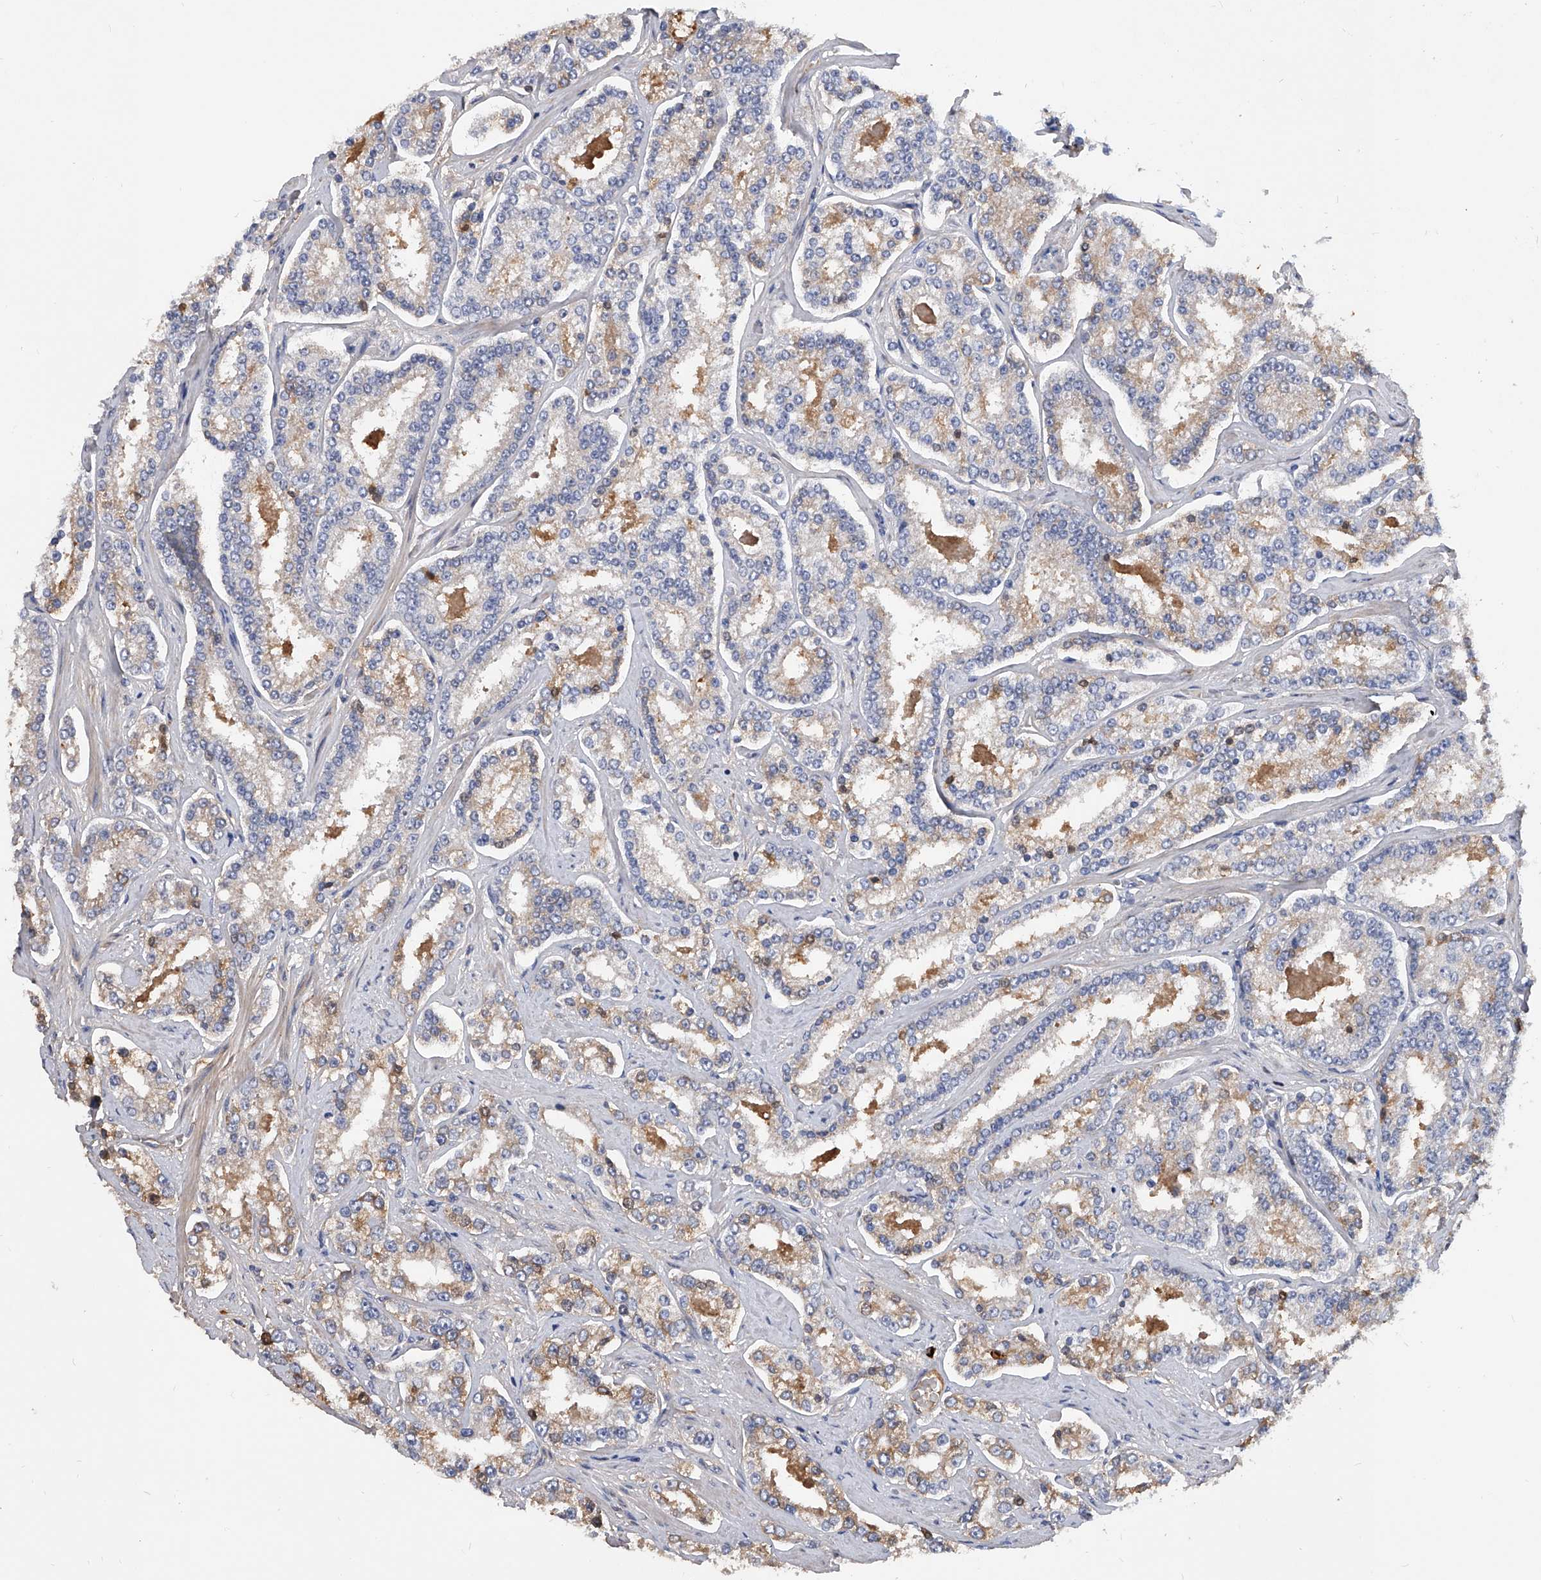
{"staining": {"intensity": "weak", "quantity": "25%-75%", "location": "cytoplasmic/membranous"}, "tissue": "prostate cancer", "cell_type": "Tumor cells", "image_type": "cancer", "snomed": [{"axis": "morphology", "description": "Normal tissue, NOS"}, {"axis": "morphology", "description": "Adenocarcinoma, High grade"}, {"axis": "topography", "description": "Prostate"}], "caption": "Protein expression analysis of human prostate cancer reveals weak cytoplasmic/membranous positivity in about 25%-75% of tumor cells. Using DAB (3,3'-diaminobenzidine) (brown) and hematoxylin (blue) stains, captured at high magnification using brightfield microscopy.", "gene": "ZNF25", "patient": {"sex": "male", "age": 83}}